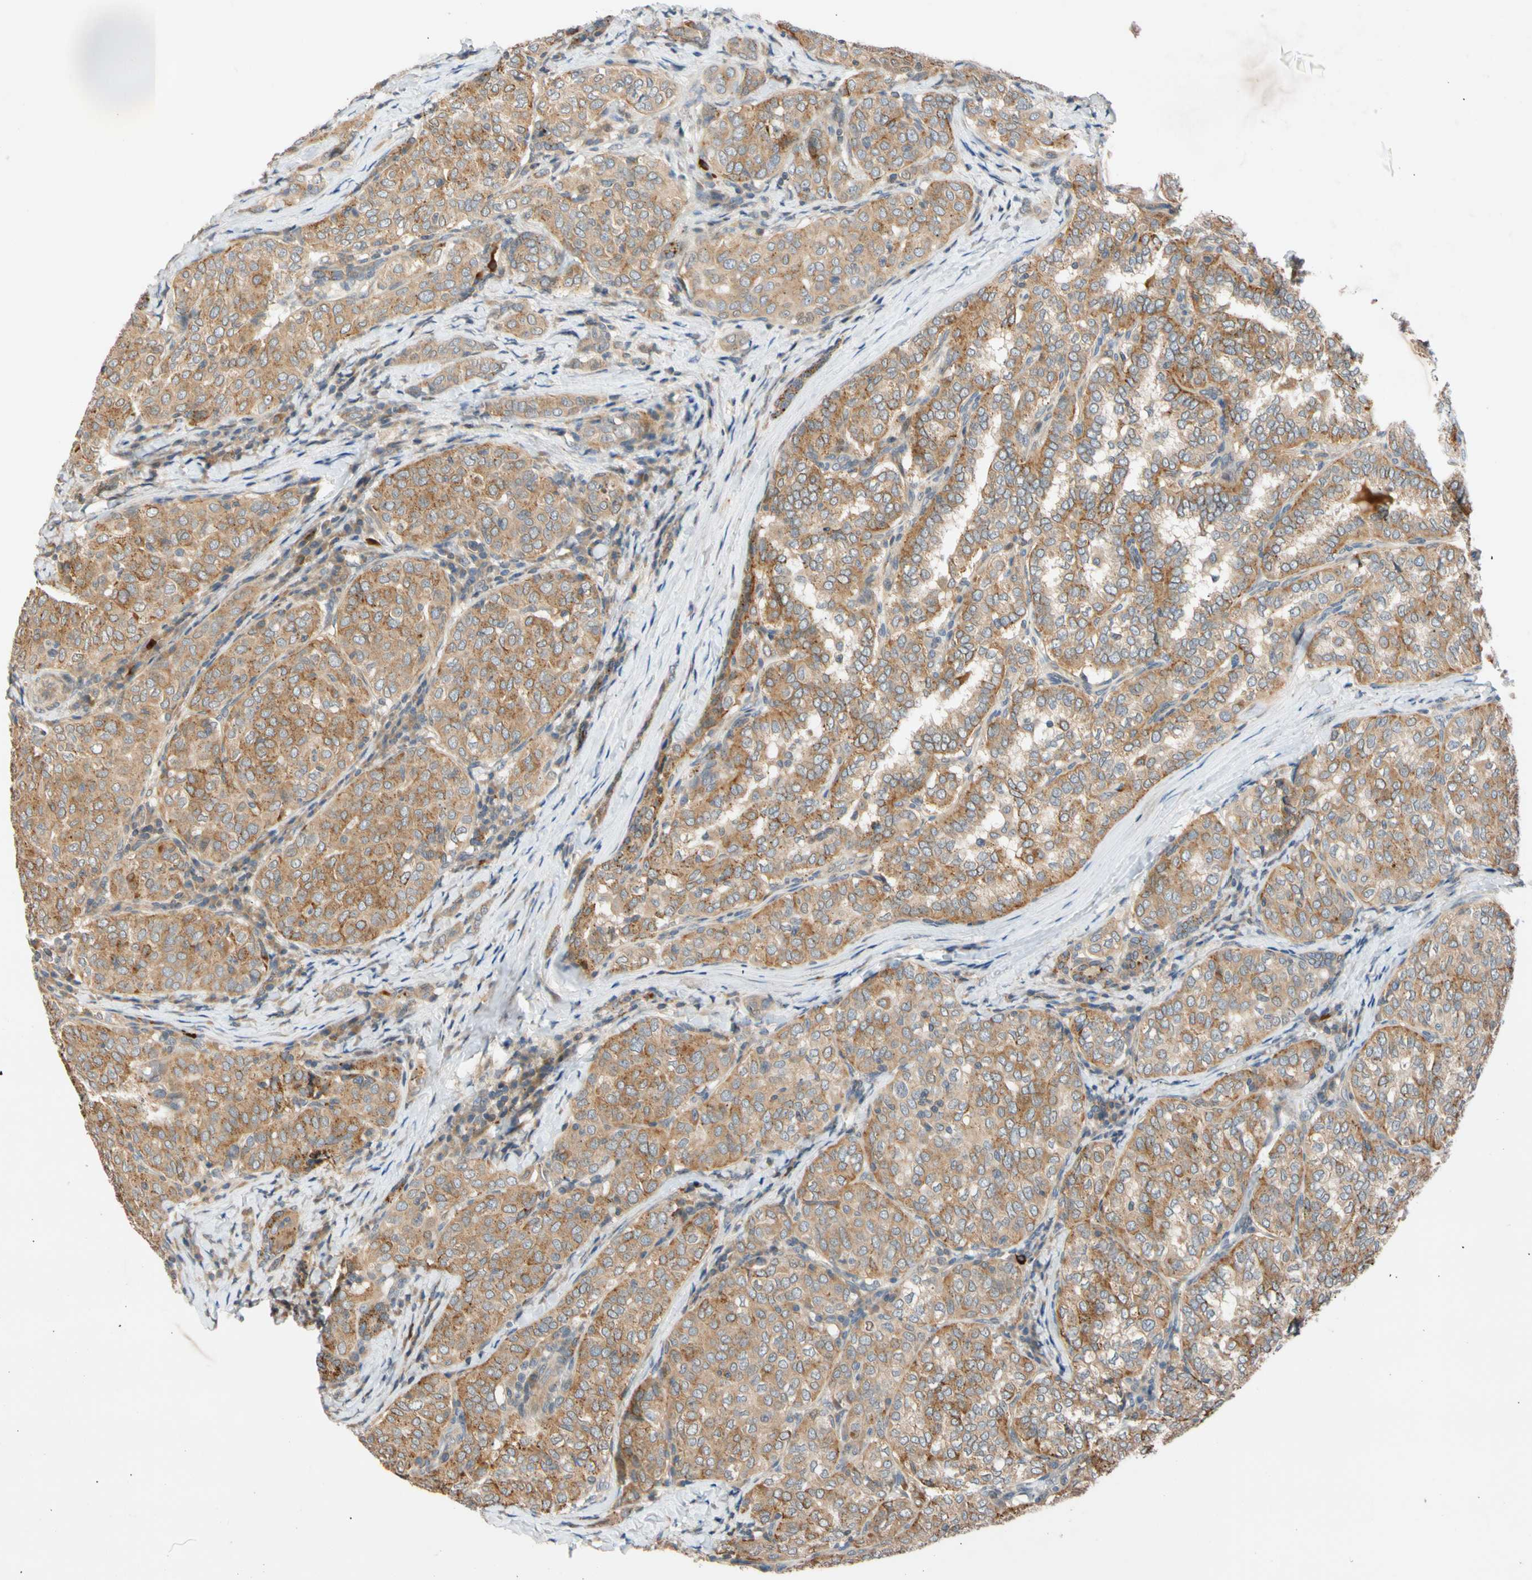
{"staining": {"intensity": "moderate", "quantity": ">75%", "location": "cytoplasmic/membranous"}, "tissue": "thyroid cancer", "cell_type": "Tumor cells", "image_type": "cancer", "snomed": [{"axis": "morphology", "description": "Normal tissue, NOS"}, {"axis": "morphology", "description": "Papillary adenocarcinoma, NOS"}, {"axis": "topography", "description": "Thyroid gland"}], "caption": "A brown stain highlights moderate cytoplasmic/membranous expression of a protein in human papillary adenocarcinoma (thyroid) tumor cells.", "gene": "CNST", "patient": {"sex": "female", "age": 30}}